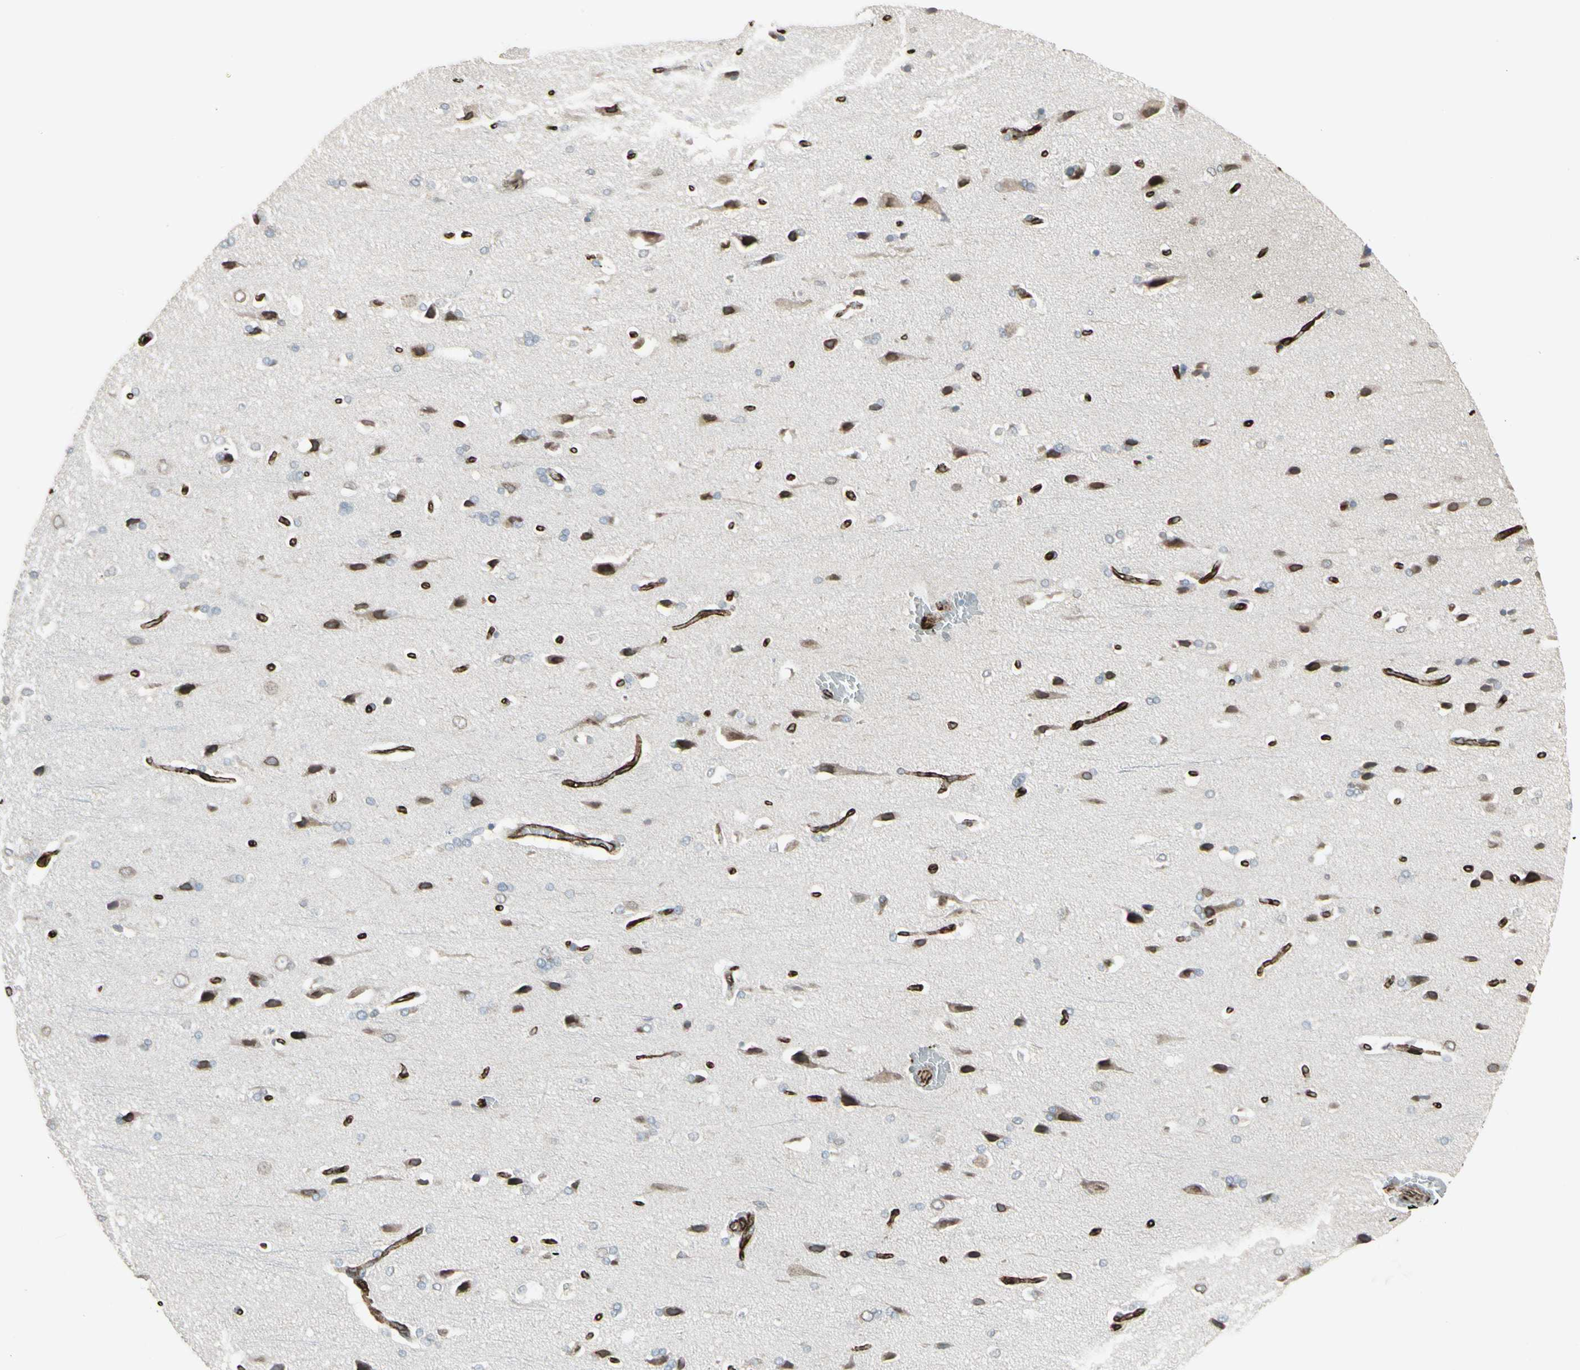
{"staining": {"intensity": "strong", "quantity": ">75%", "location": "cytoplasmic/membranous"}, "tissue": "cerebral cortex", "cell_type": "Endothelial cells", "image_type": "normal", "snomed": [{"axis": "morphology", "description": "Normal tissue, NOS"}, {"axis": "topography", "description": "Cerebral cortex"}], "caption": "The immunohistochemical stain labels strong cytoplasmic/membranous positivity in endothelial cells of normal cerebral cortex. (brown staining indicates protein expression, while blue staining denotes nuclei).", "gene": "DTX3L", "patient": {"sex": "male", "age": 62}}